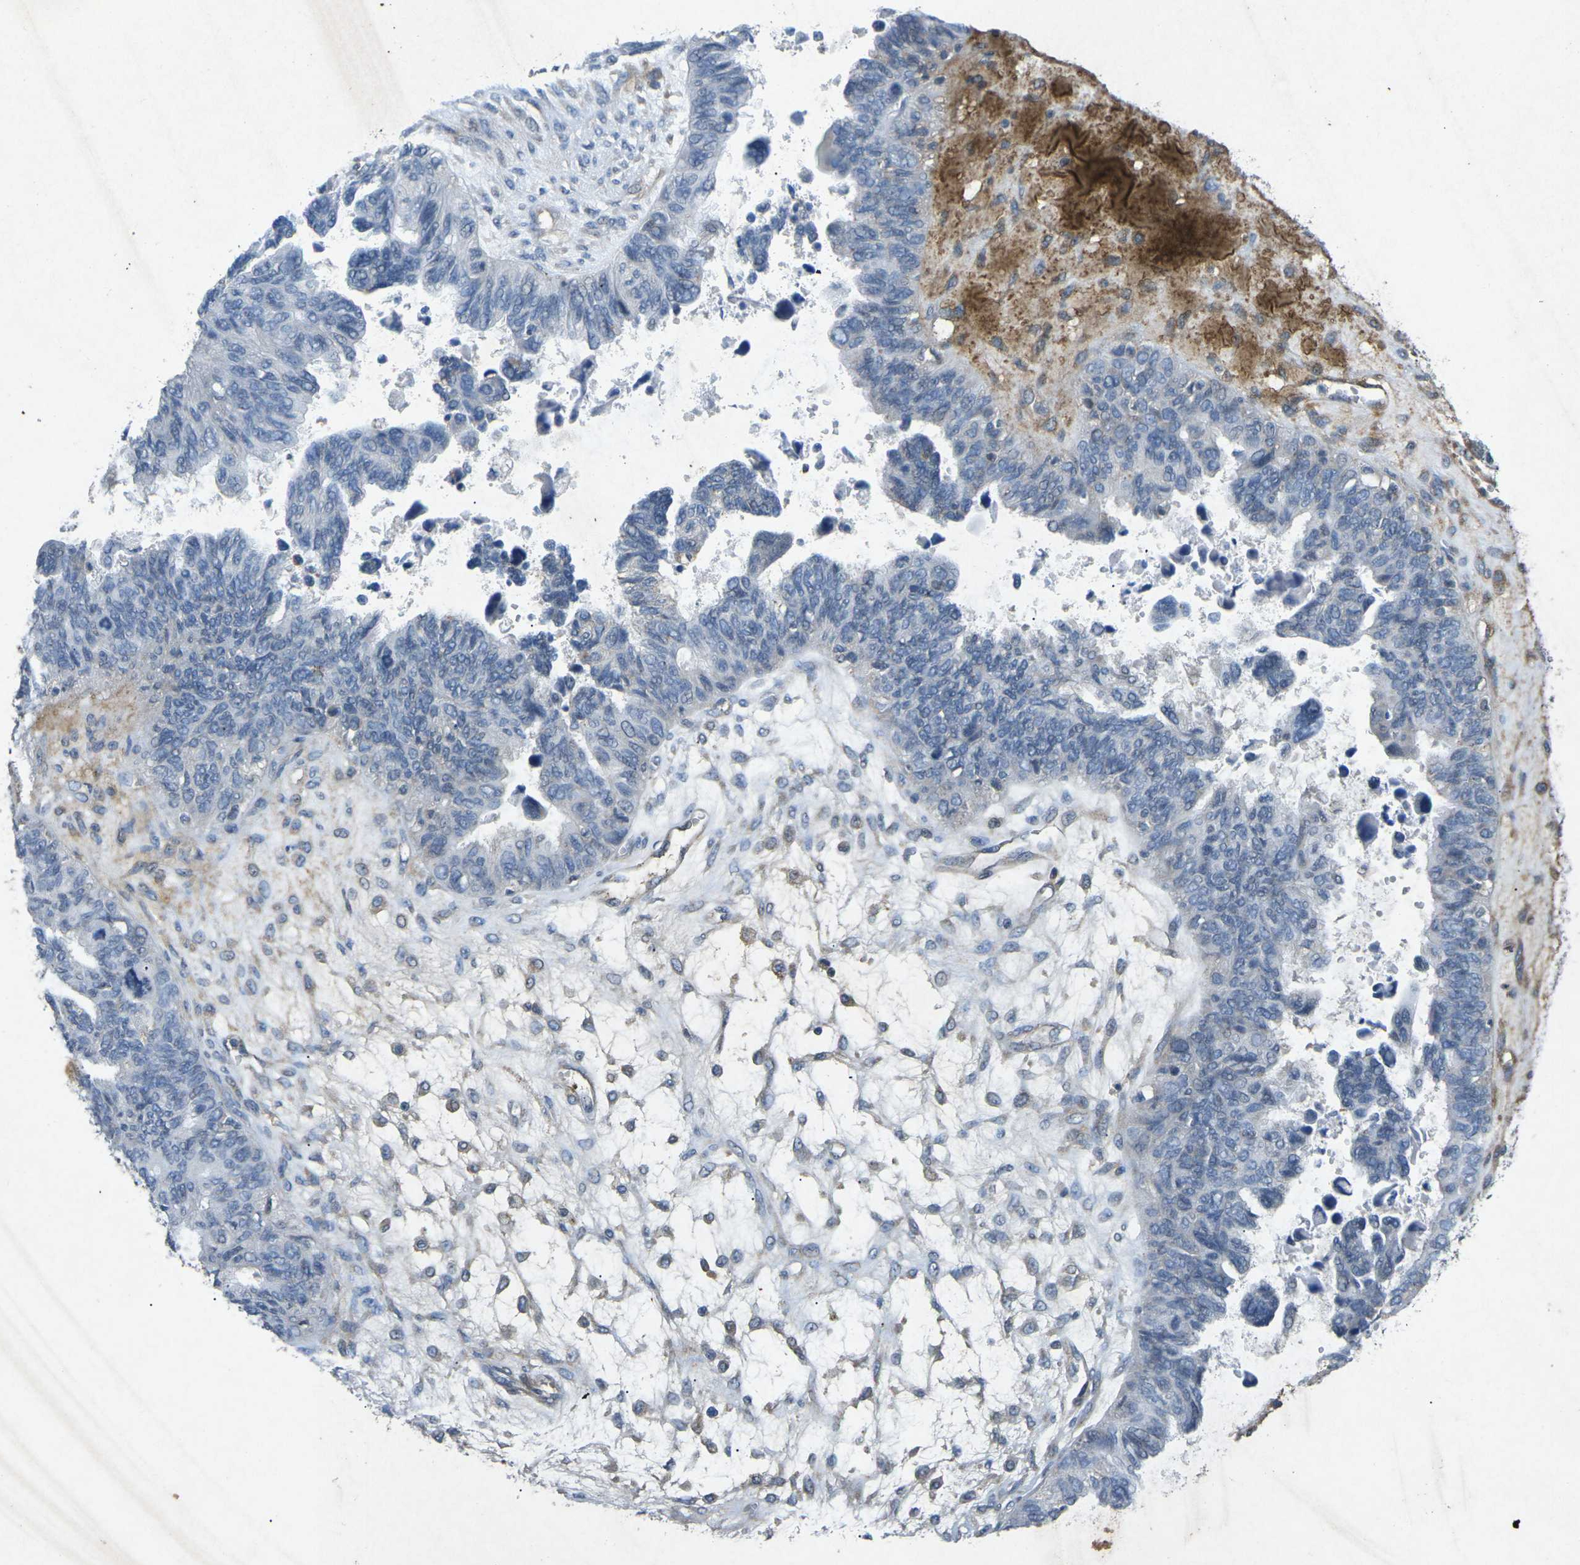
{"staining": {"intensity": "negative", "quantity": "none", "location": "none"}, "tissue": "ovarian cancer", "cell_type": "Tumor cells", "image_type": "cancer", "snomed": [{"axis": "morphology", "description": "Cystadenocarcinoma, serous, NOS"}, {"axis": "topography", "description": "Ovary"}], "caption": "Histopathology image shows no protein staining in tumor cells of ovarian cancer tissue.", "gene": "A1BG", "patient": {"sex": "female", "age": 79}}